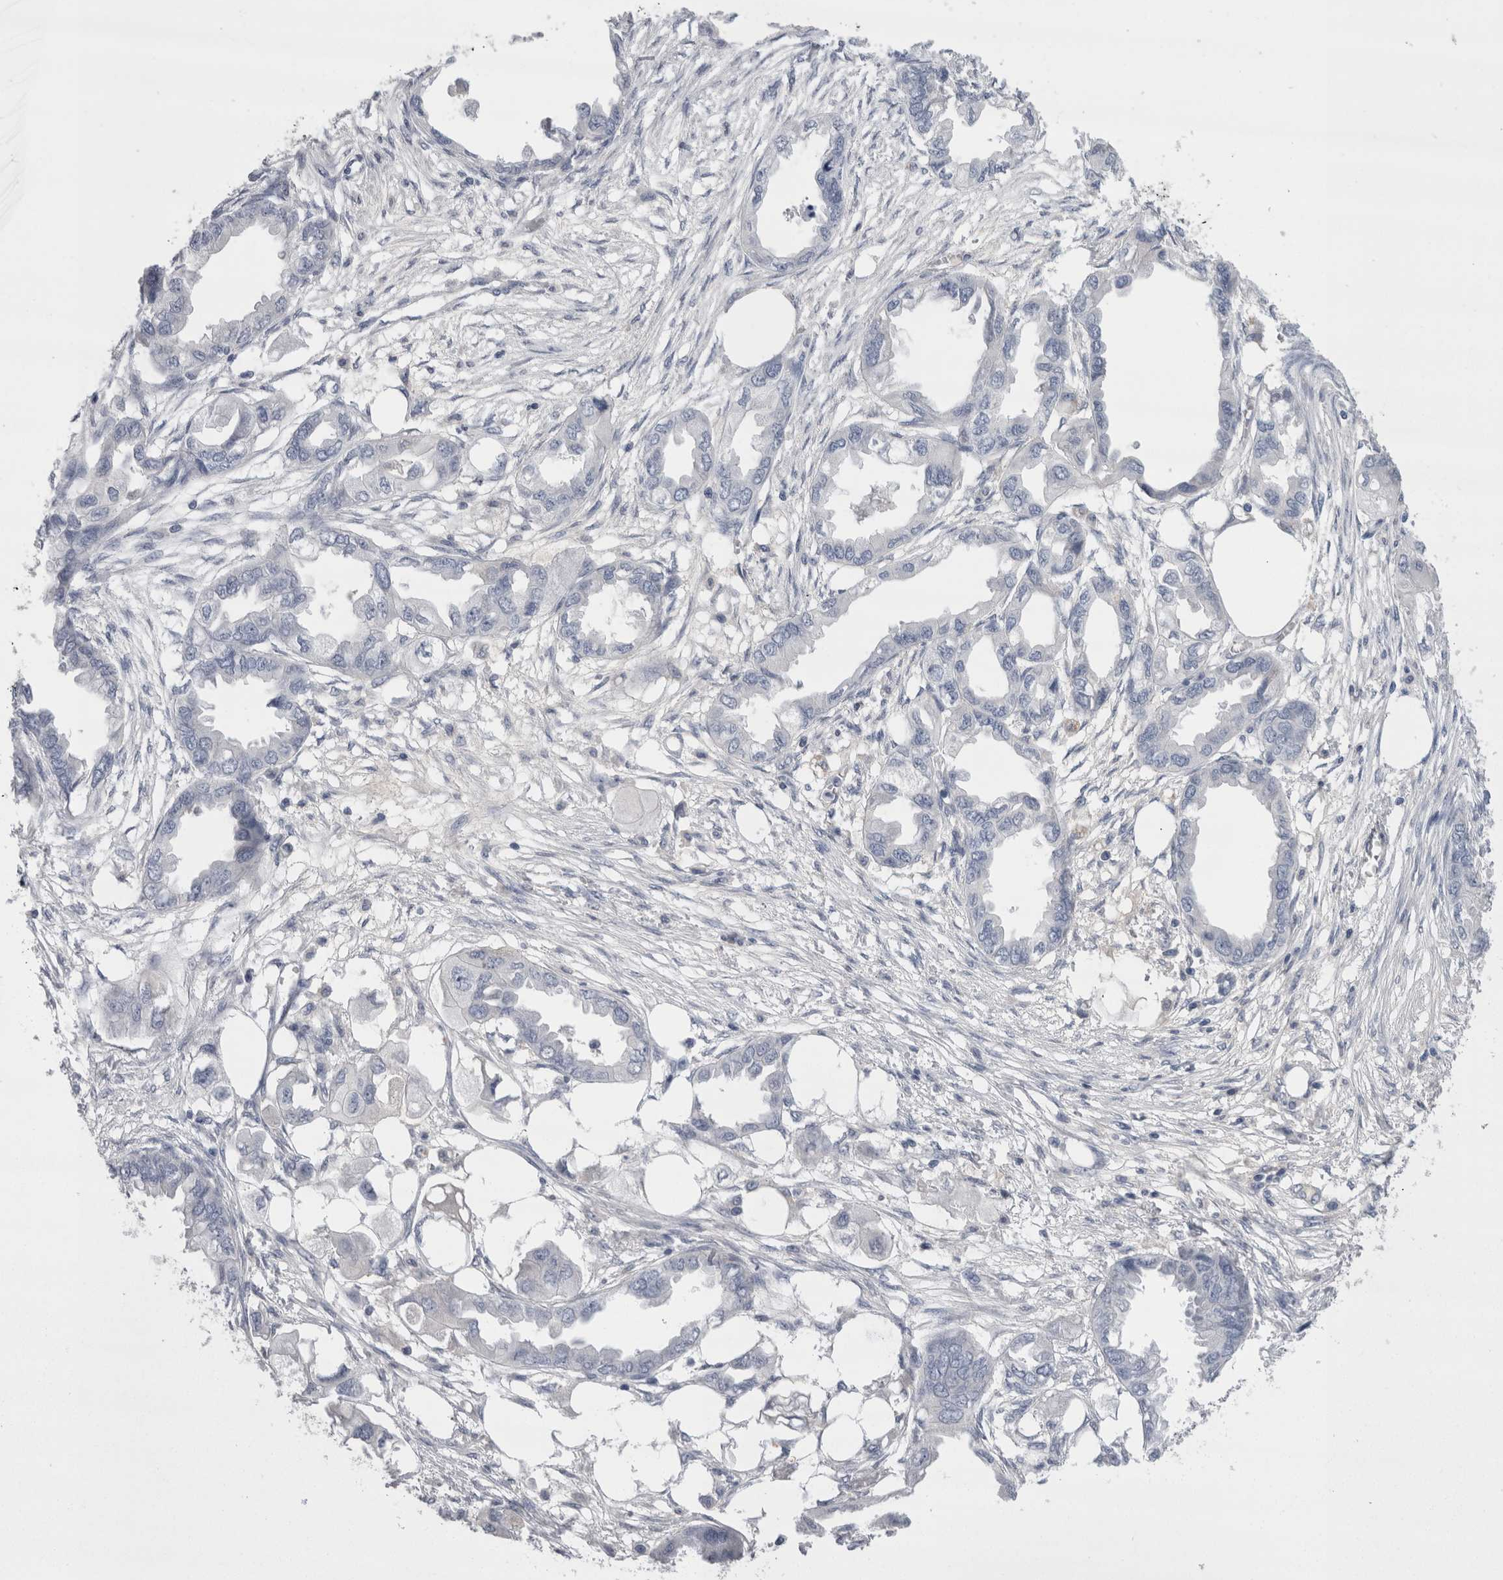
{"staining": {"intensity": "negative", "quantity": "none", "location": "none"}, "tissue": "endometrial cancer", "cell_type": "Tumor cells", "image_type": "cancer", "snomed": [{"axis": "morphology", "description": "Adenocarcinoma, NOS"}, {"axis": "morphology", "description": "Adenocarcinoma, metastatic, NOS"}, {"axis": "topography", "description": "Adipose tissue"}, {"axis": "topography", "description": "Endometrium"}], "caption": "IHC photomicrograph of neoplastic tissue: human adenocarcinoma (endometrial) stained with DAB exhibits no significant protein positivity in tumor cells.", "gene": "REG1A", "patient": {"sex": "female", "age": 67}}